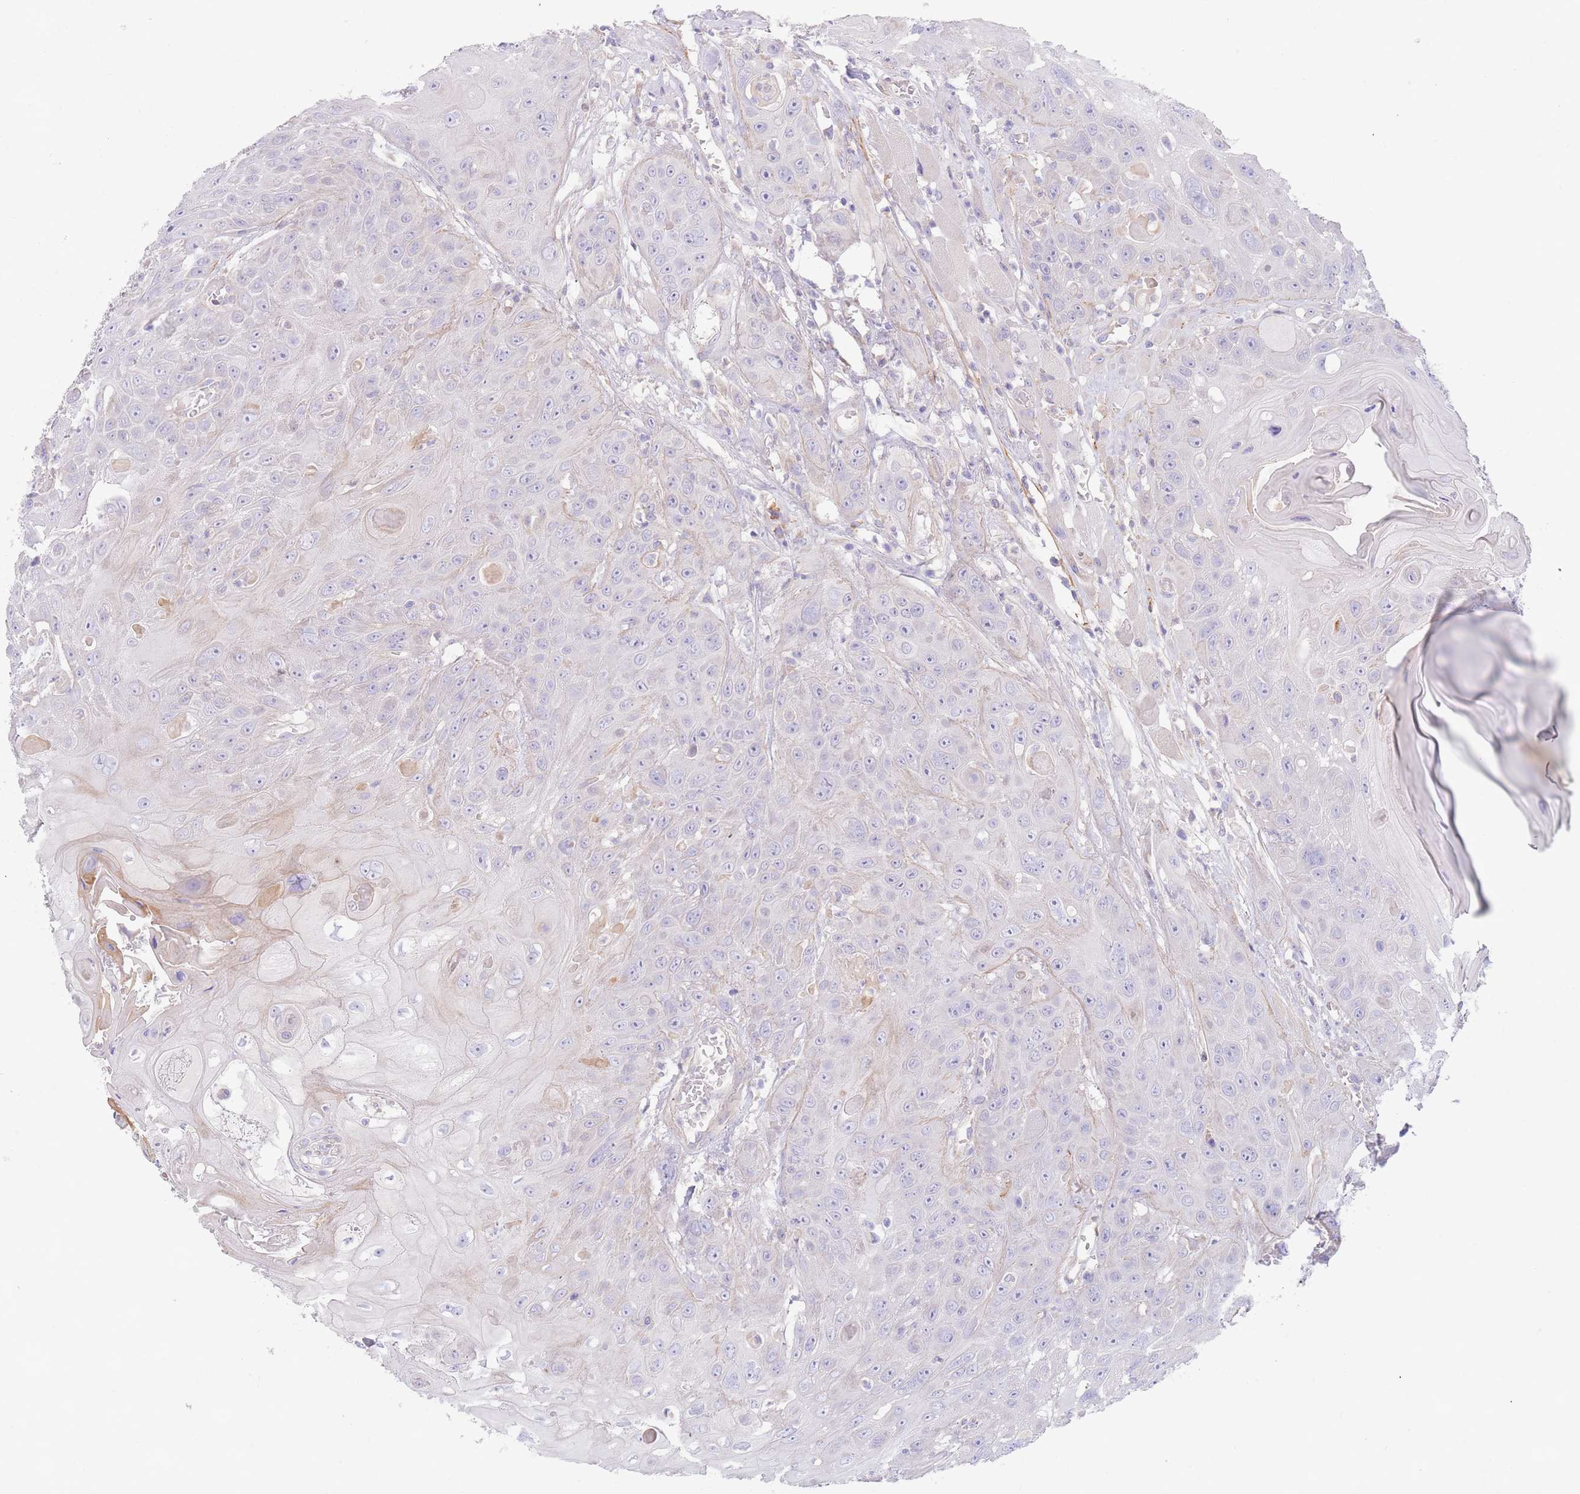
{"staining": {"intensity": "negative", "quantity": "none", "location": "none"}, "tissue": "head and neck cancer", "cell_type": "Tumor cells", "image_type": "cancer", "snomed": [{"axis": "morphology", "description": "Squamous cell carcinoma, NOS"}, {"axis": "topography", "description": "Head-Neck"}], "caption": "Tumor cells show no significant protein expression in head and neck cancer (squamous cell carcinoma).", "gene": "CCDC149", "patient": {"sex": "female", "age": 59}}